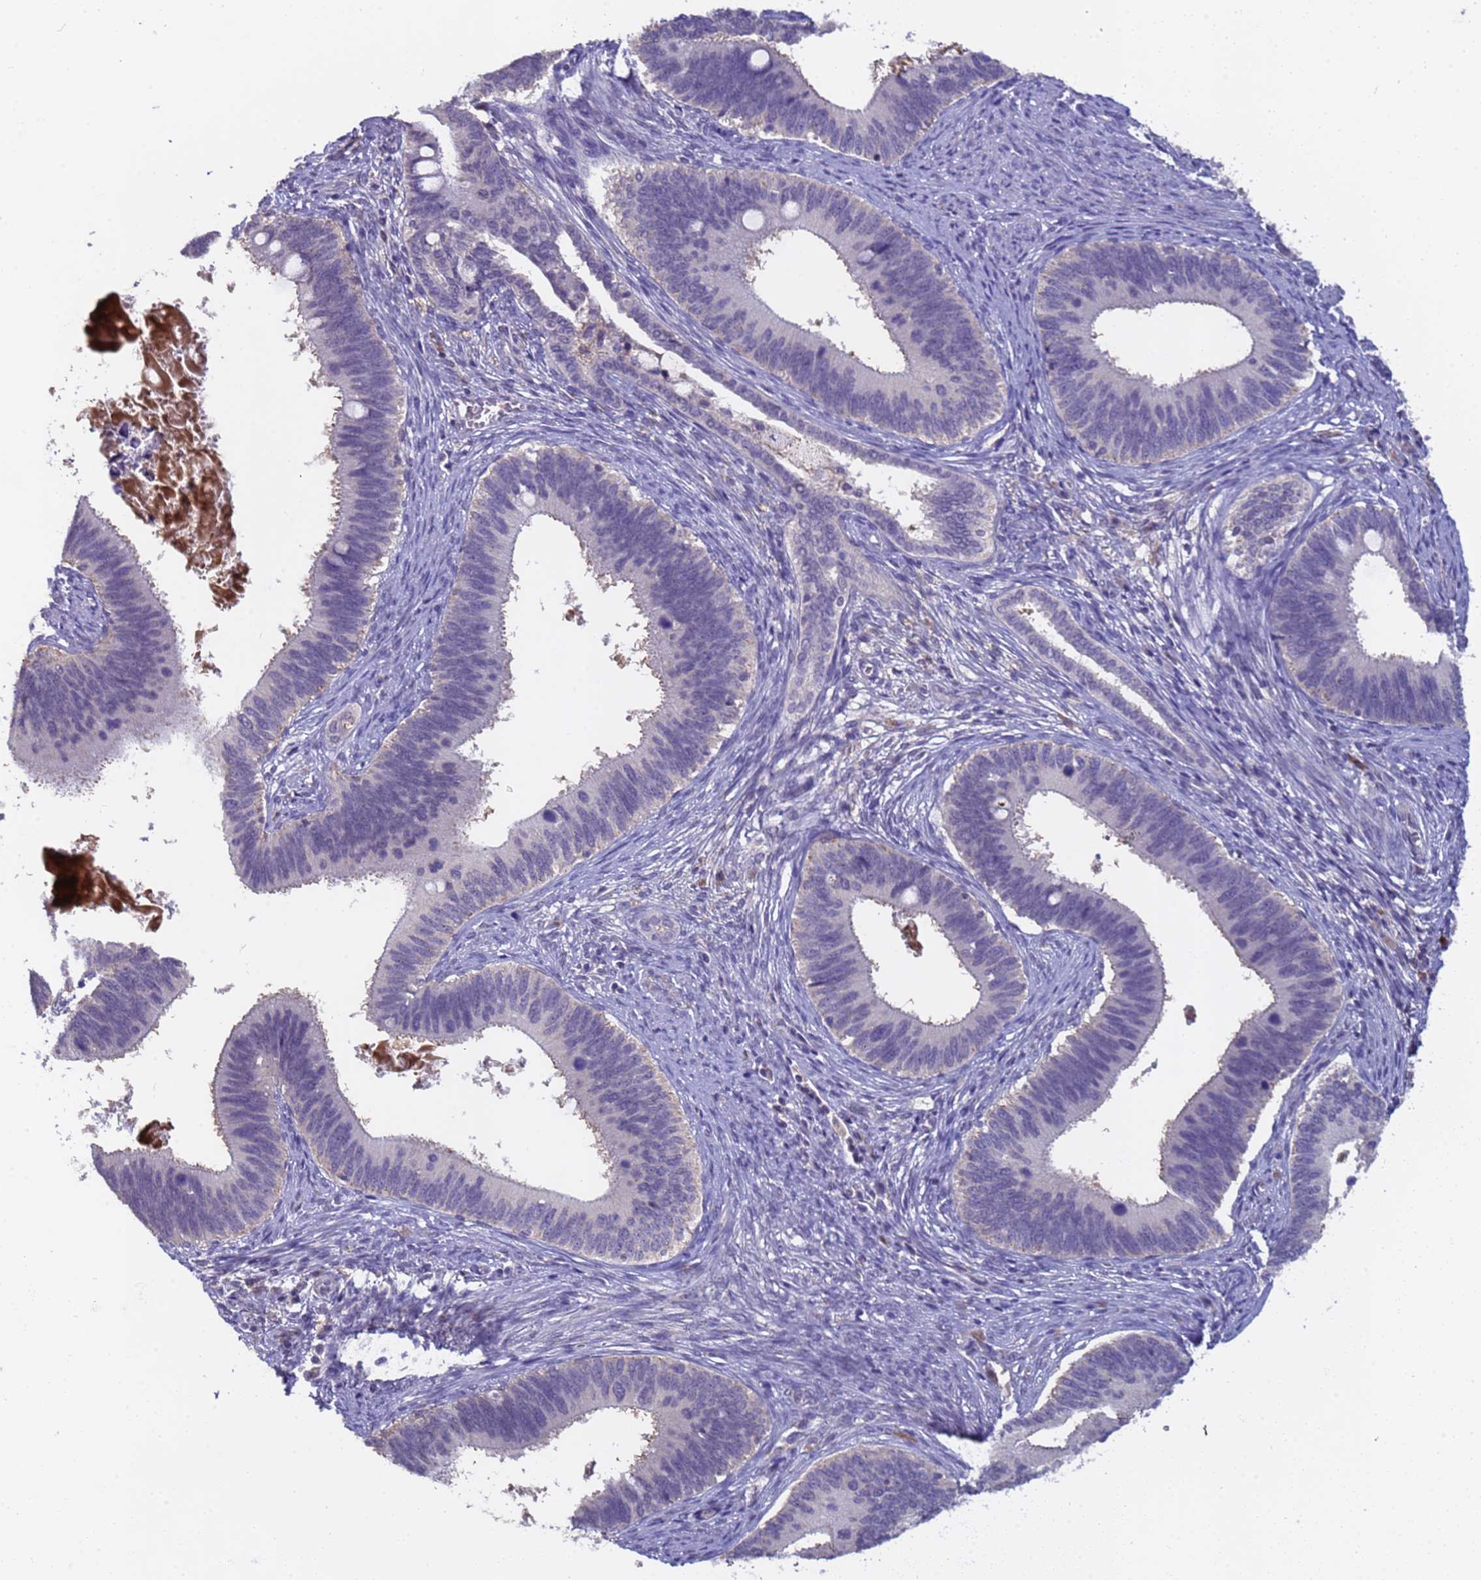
{"staining": {"intensity": "negative", "quantity": "none", "location": "none"}, "tissue": "cervical cancer", "cell_type": "Tumor cells", "image_type": "cancer", "snomed": [{"axis": "morphology", "description": "Adenocarcinoma, NOS"}, {"axis": "topography", "description": "Cervix"}], "caption": "Immunohistochemistry image of human adenocarcinoma (cervical) stained for a protein (brown), which exhibits no expression in tumor cells.", "gene": "ZNF248", "patient": {"sex": "female", "age": 42}}